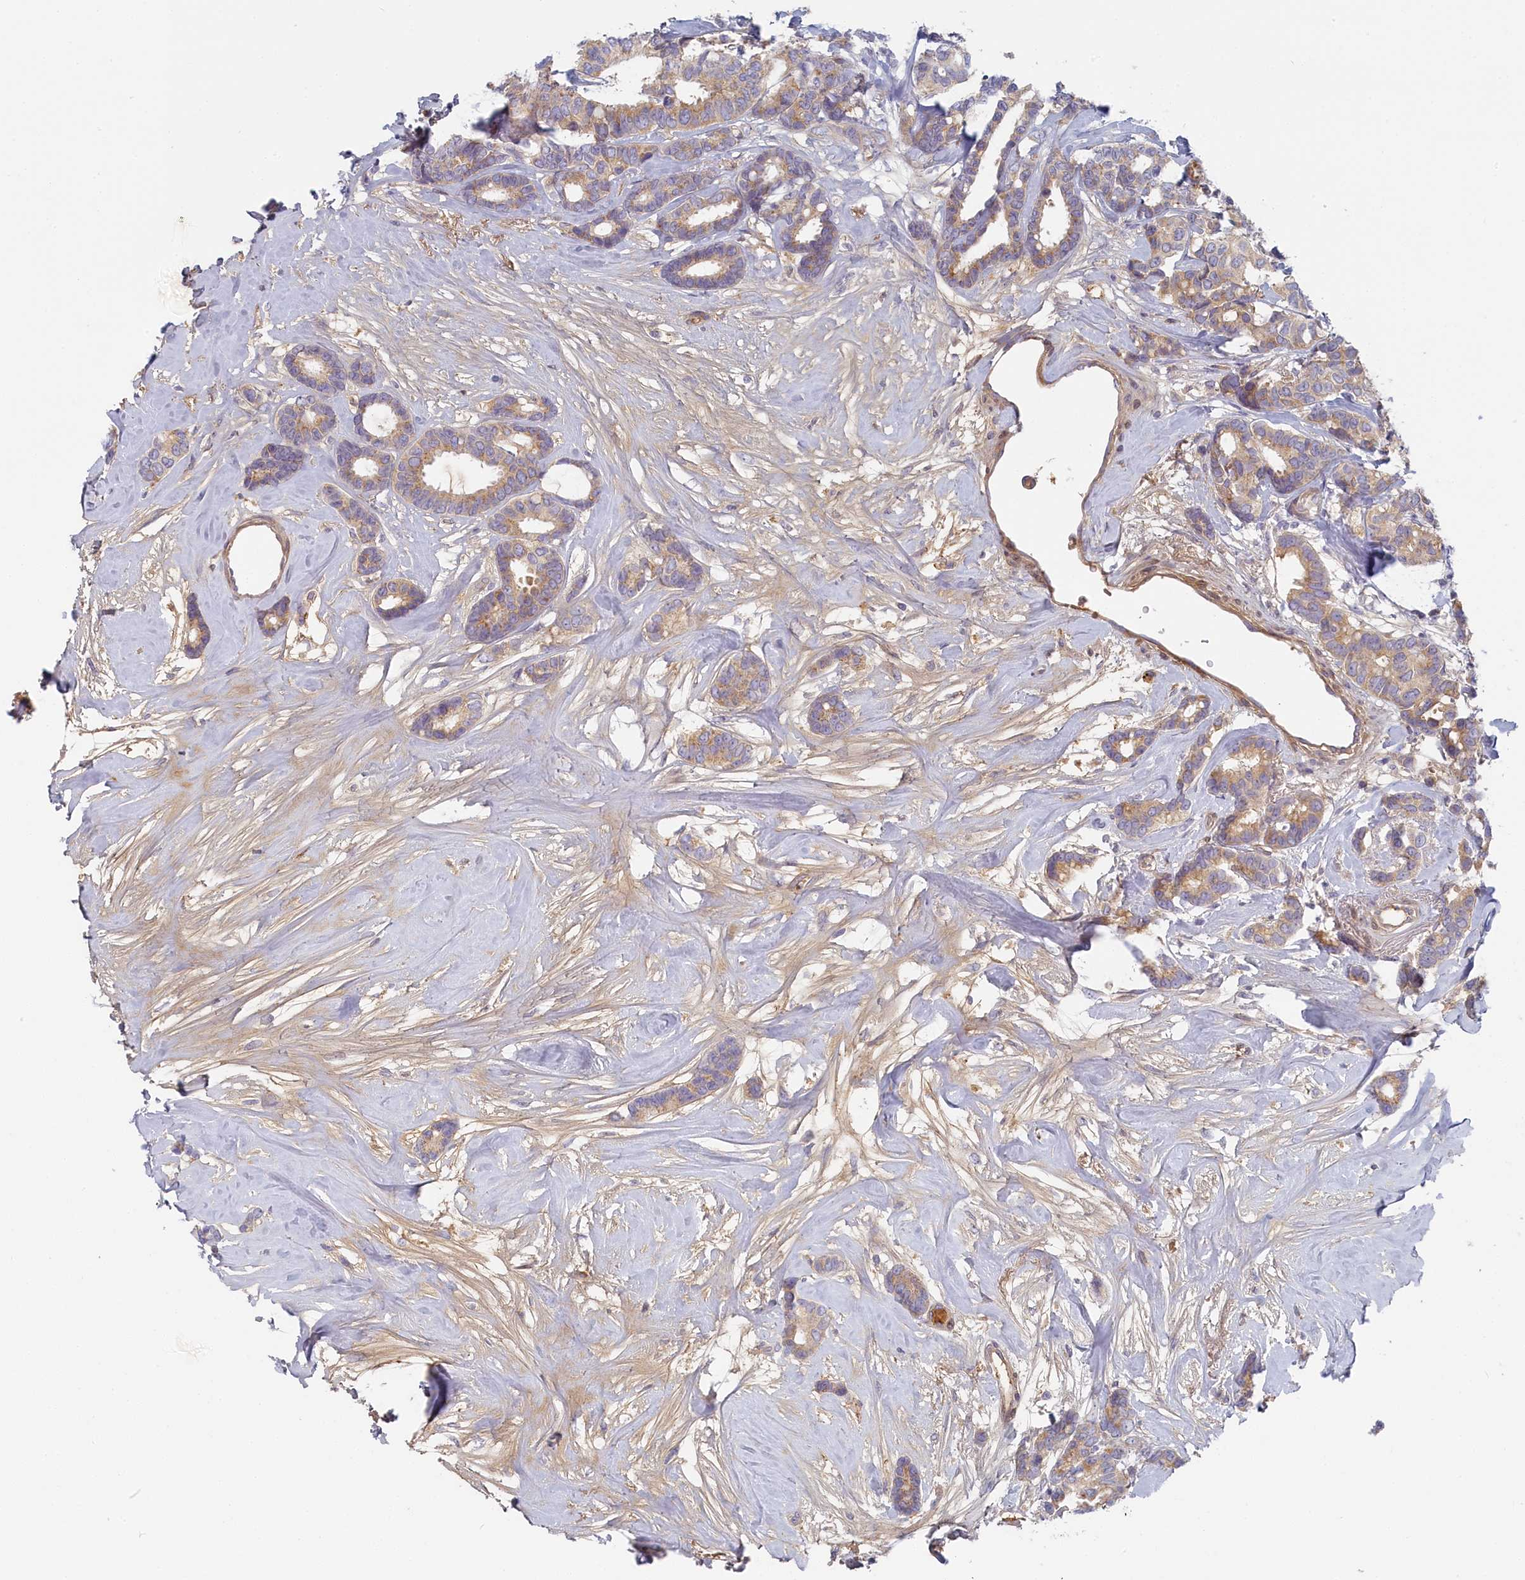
{"staining": {"intensity": "weak", "quantity": "25%-75%", "location": "cytoplasmic/membranous"}, "tissue": "breast cancer", "cell_type": "Tumor cells", "image_type": "cancer", "snomed": [{"axis": "morphology", "description": "Duct carcinoma"}, {"axis": "topography", "description": "Breast"}], "caption": "Brown immunohistochemical staining in breast cancer displays weak cytoplasmic/membranous expression in approximately 25%-75% of tumor cells.", "gene": "STX16", "patient": {"sex": "female", "age": 87}}